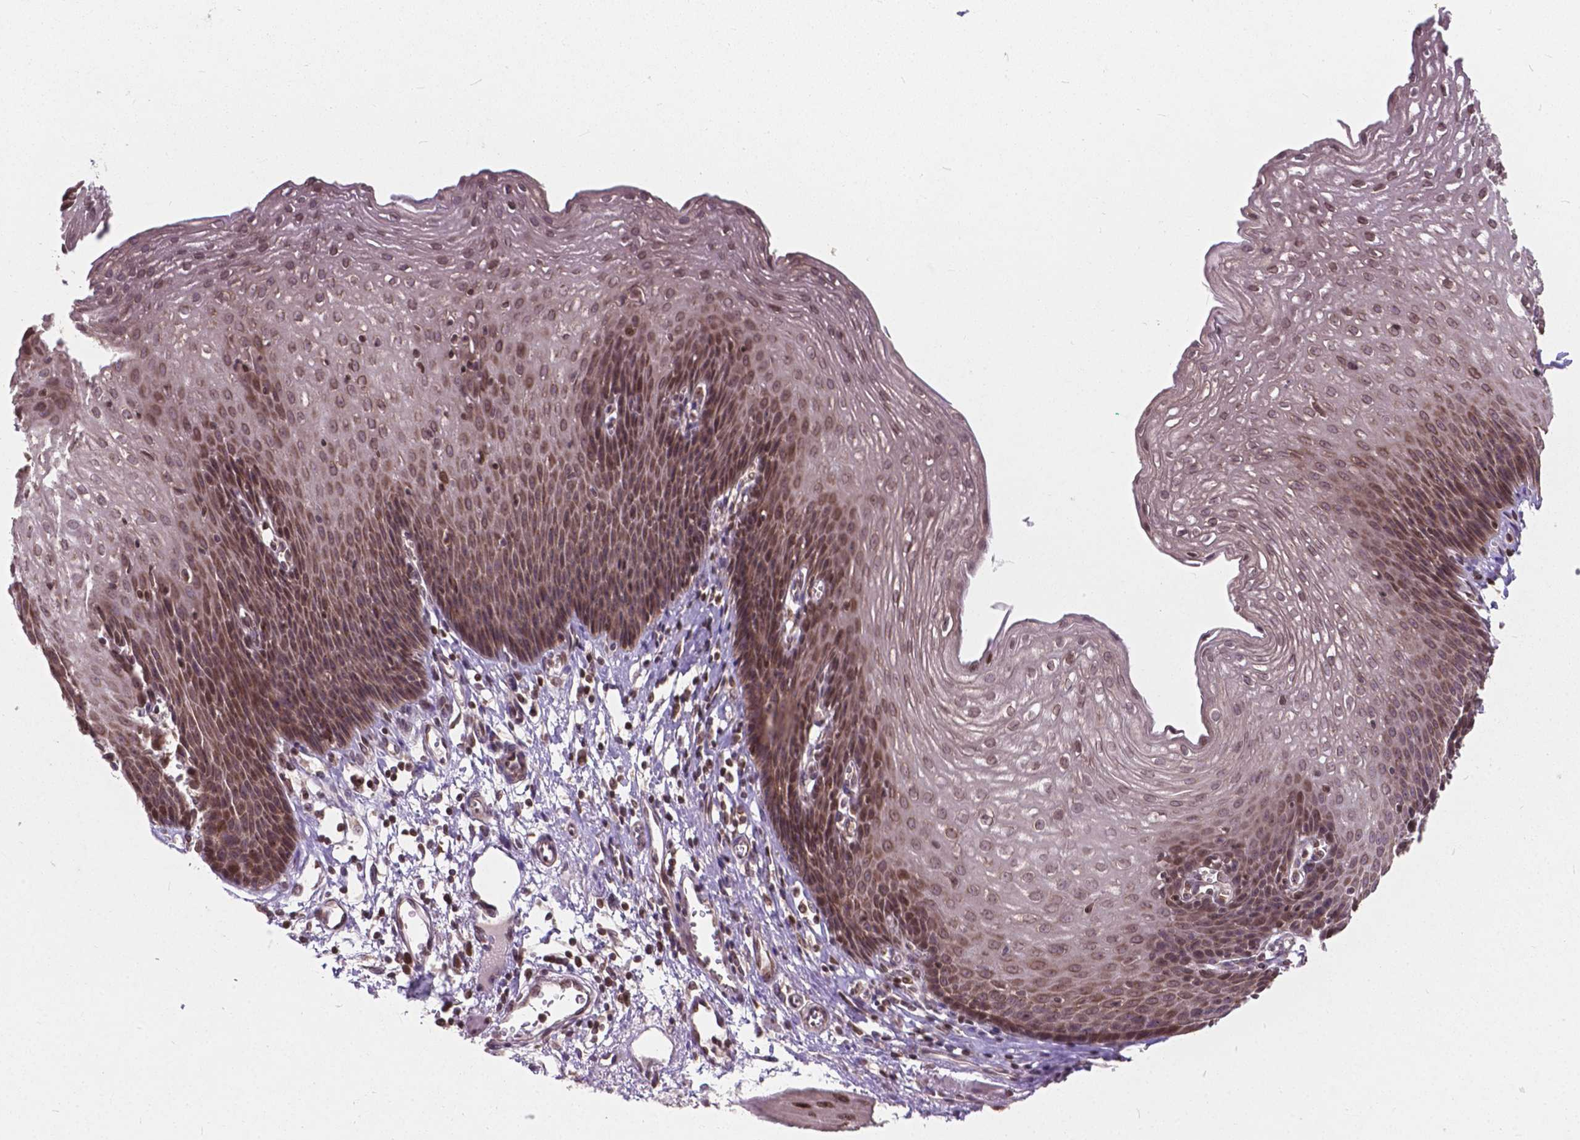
{"staining": {"intensity": "moderate", "quantity": "25%-75%", "location": "cytoplasmic/membranous"}, "tissue": "esophagus", "cell_type": "Squamous epithelial cells", "image_type": "normal", "snomed": [{"axis": "morphology", "description": "Normal tissue, NOS"}, {"axis": "topography", "description": "Esophagus"}], "caption": "A medium amount of moderate cytoplasmic/membranous expression is seen in about 25%-75% of squamous epithelial cells in normal esophagus. (Stains: DAB (3,3'-diaminobenzidine) in brown, nuclei in blue, Microscopy: brightfield microscopy at high magnification).", "gene": "MRPL33", "patient": {"sex": "female", "age": 64}}